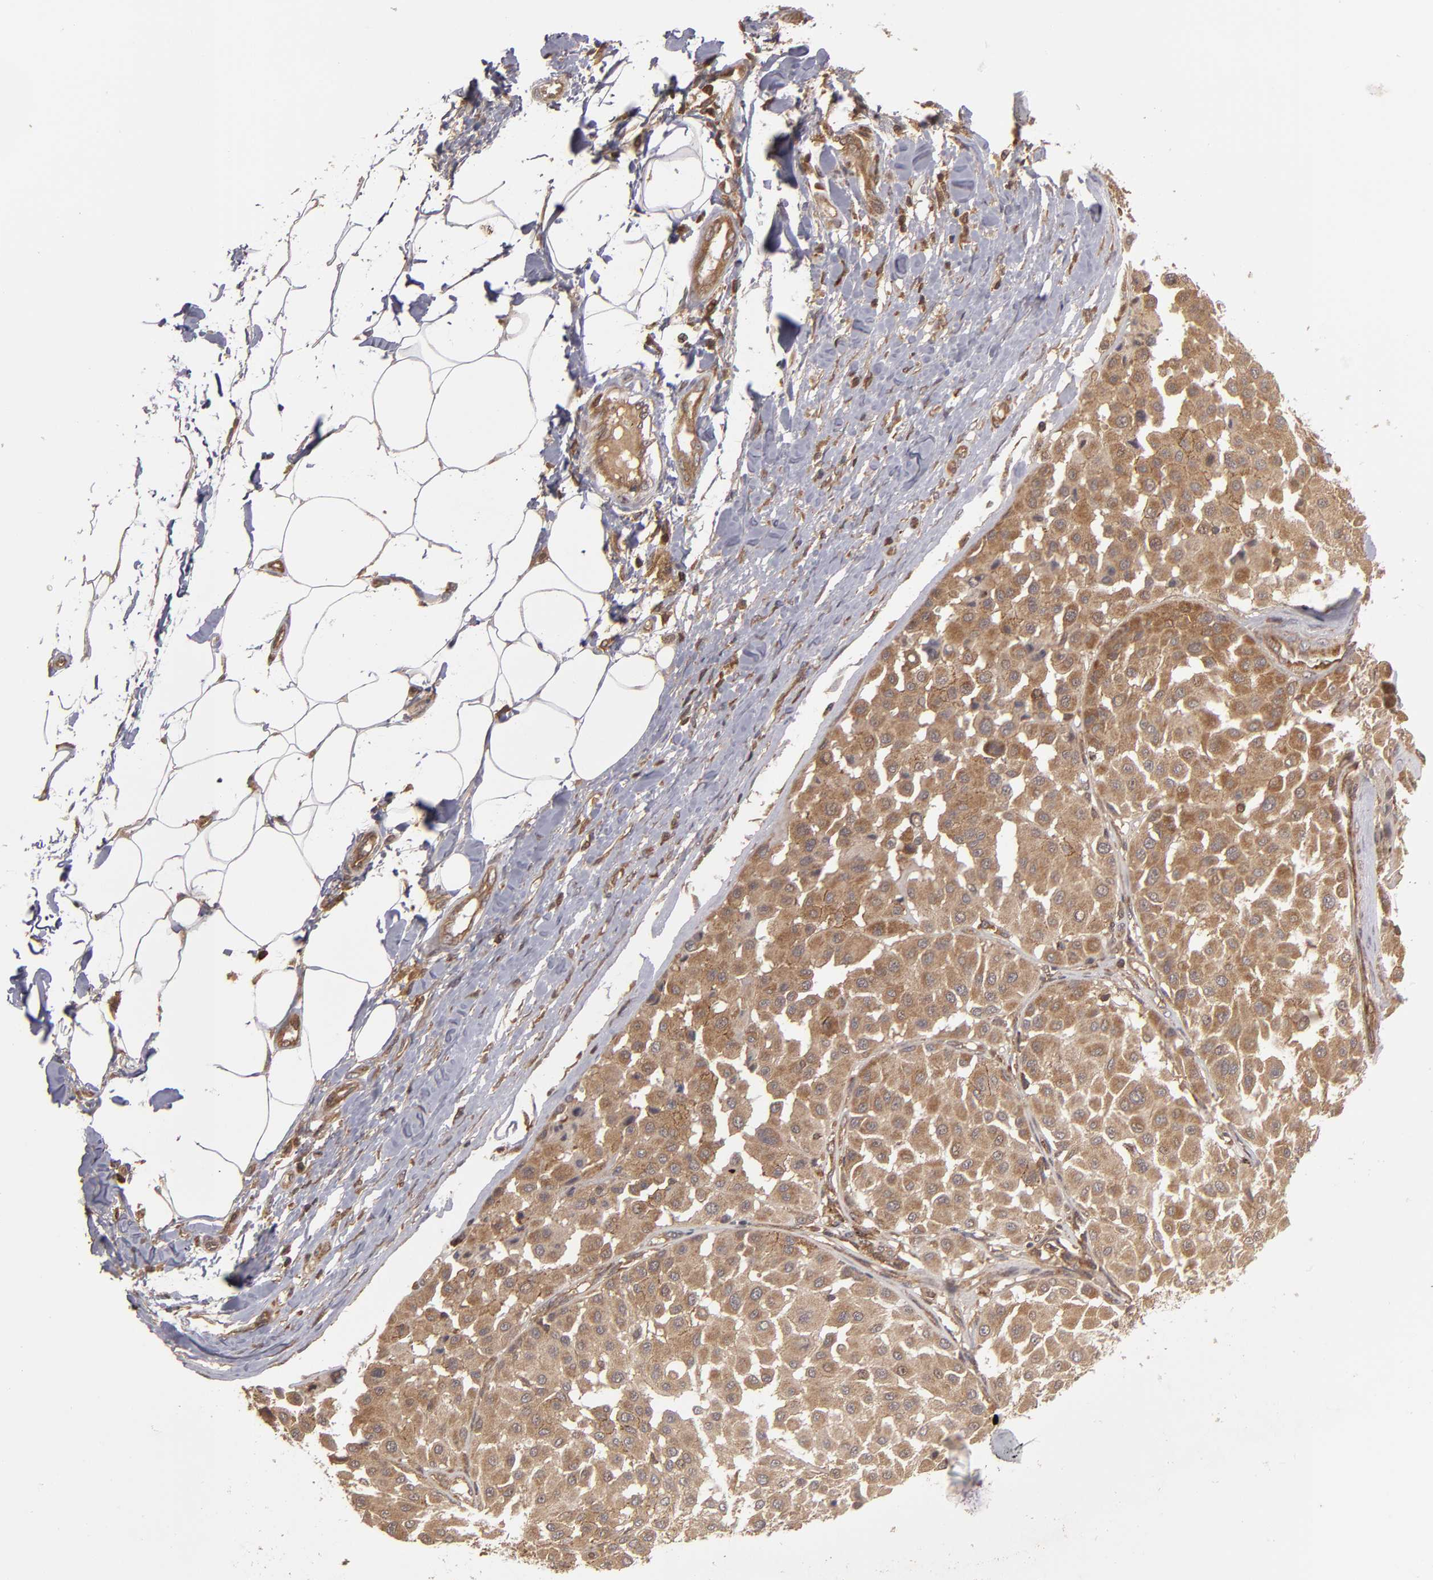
{"staining": {"intensity": "moderate", "quantity": ">75%", "location": "cytoplasmic/membranous"}, "tissue": "melanoma", "cell_type": "Tumor cells", "image_type": "cancer", "snomed": [{"axis": "morphology", "description": "Malignant melanoma, Metastatic site"}, {"axis": "topography", "description": "Soft tissue"}], "caption": "Immunohistochemistry (IHC) micrograph of neoplastic tissue: human melanoma stained using immunohistochemistry reveals medium levels of moderate protein expression localized specifically in the cytoplasmic/membranous of tumor cells, appearing as a cytoplasmic/membranous brown color.", "gene": "RPS6KA6", "patient": {"sex": "male", "age": 41}}